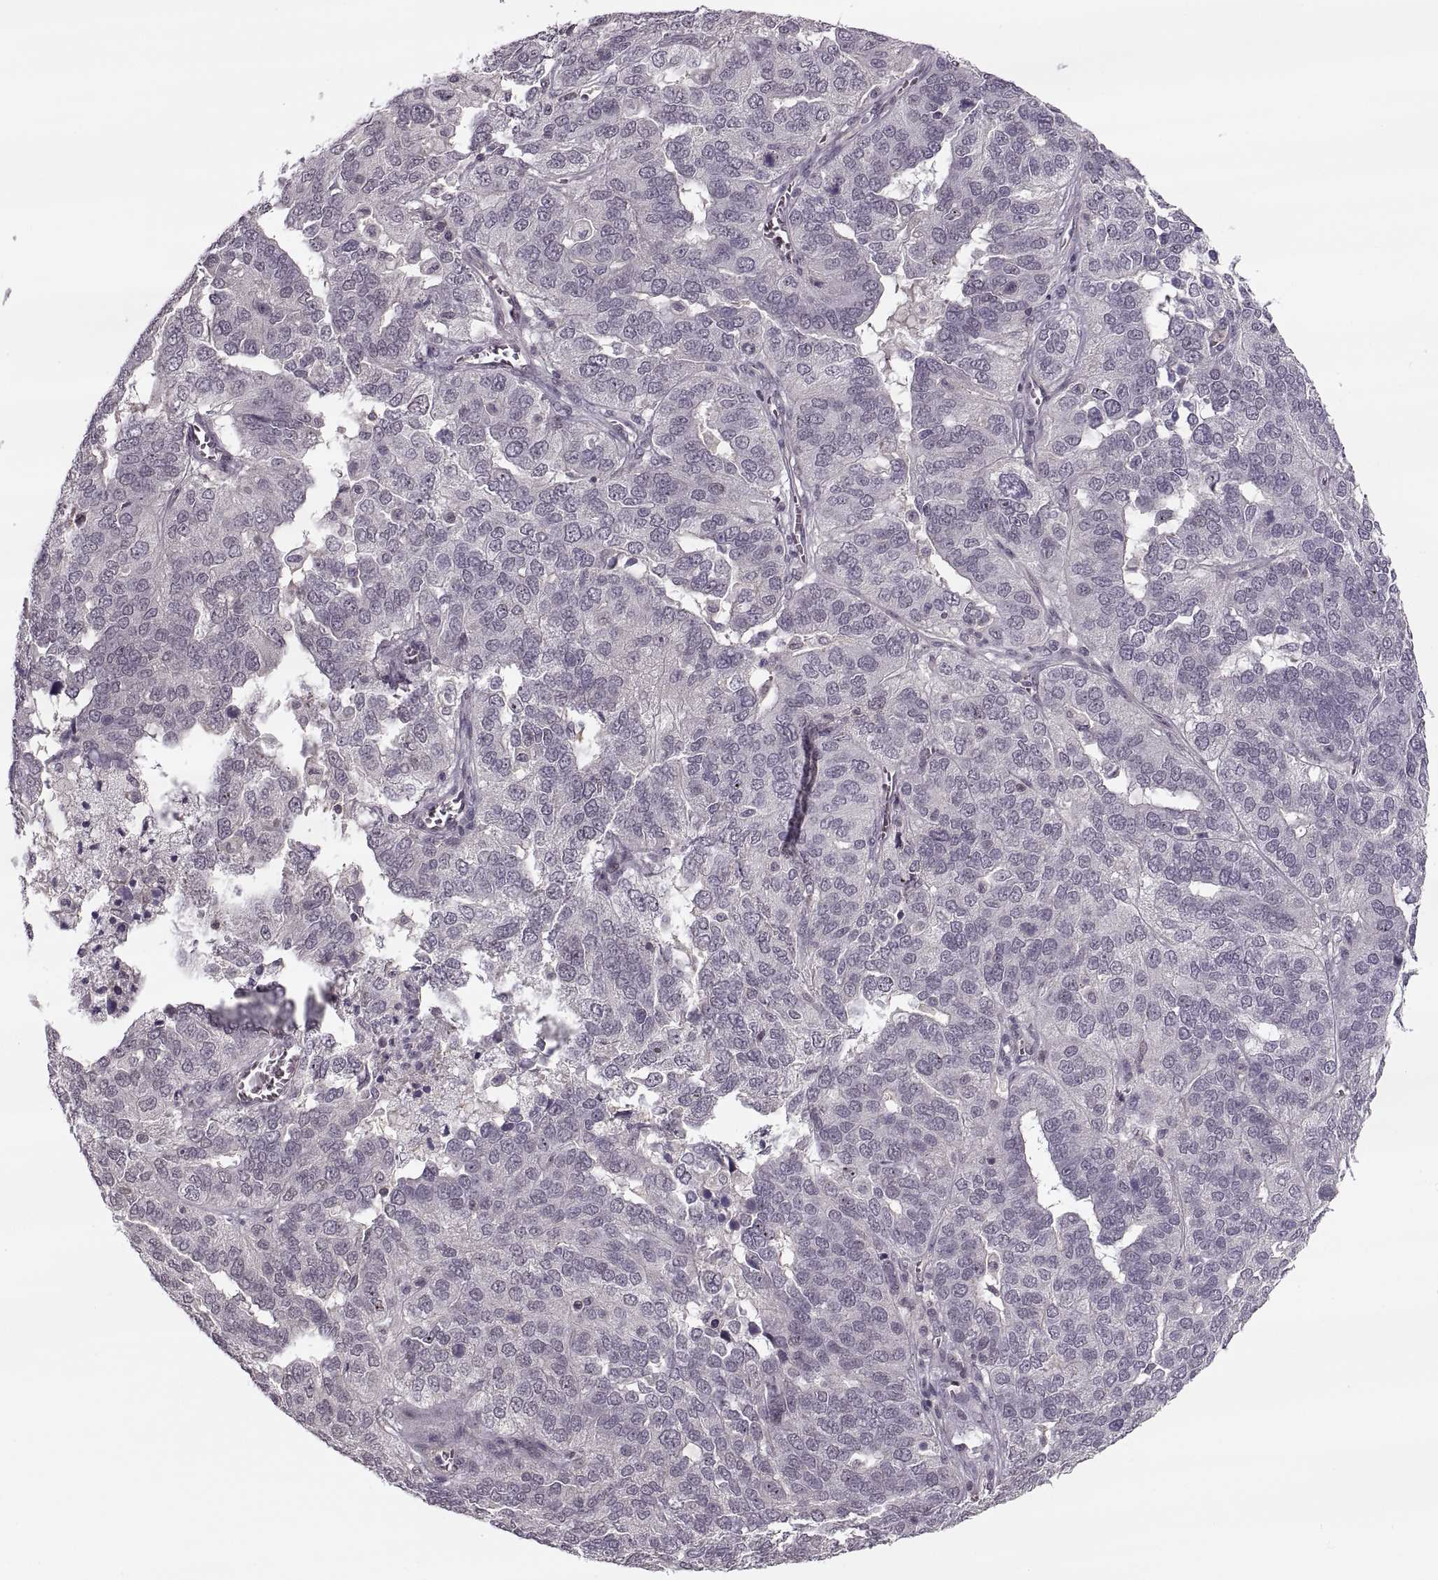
{"staining": {"intensity": "negative", "quantity": "none", "location": "none"}, "tissue": "ovarian cancer", "cell_type": "Tumor cells", "image_type": "cancer", "snomed": [{"axis": "morphology", "description": "Carcinoma, endometroid"}, {"axis": "topography", "description": "Soft tissue"}, {"axis": "topography", "description": "Ovary"}], "caption": "A photomicrograph of ovarian endometroid carcinoma stained for a protein demonstrates no brown staining in tumor cells.", "gene": "LUZP2", "patient": {"sex": "female", "age": 52}}